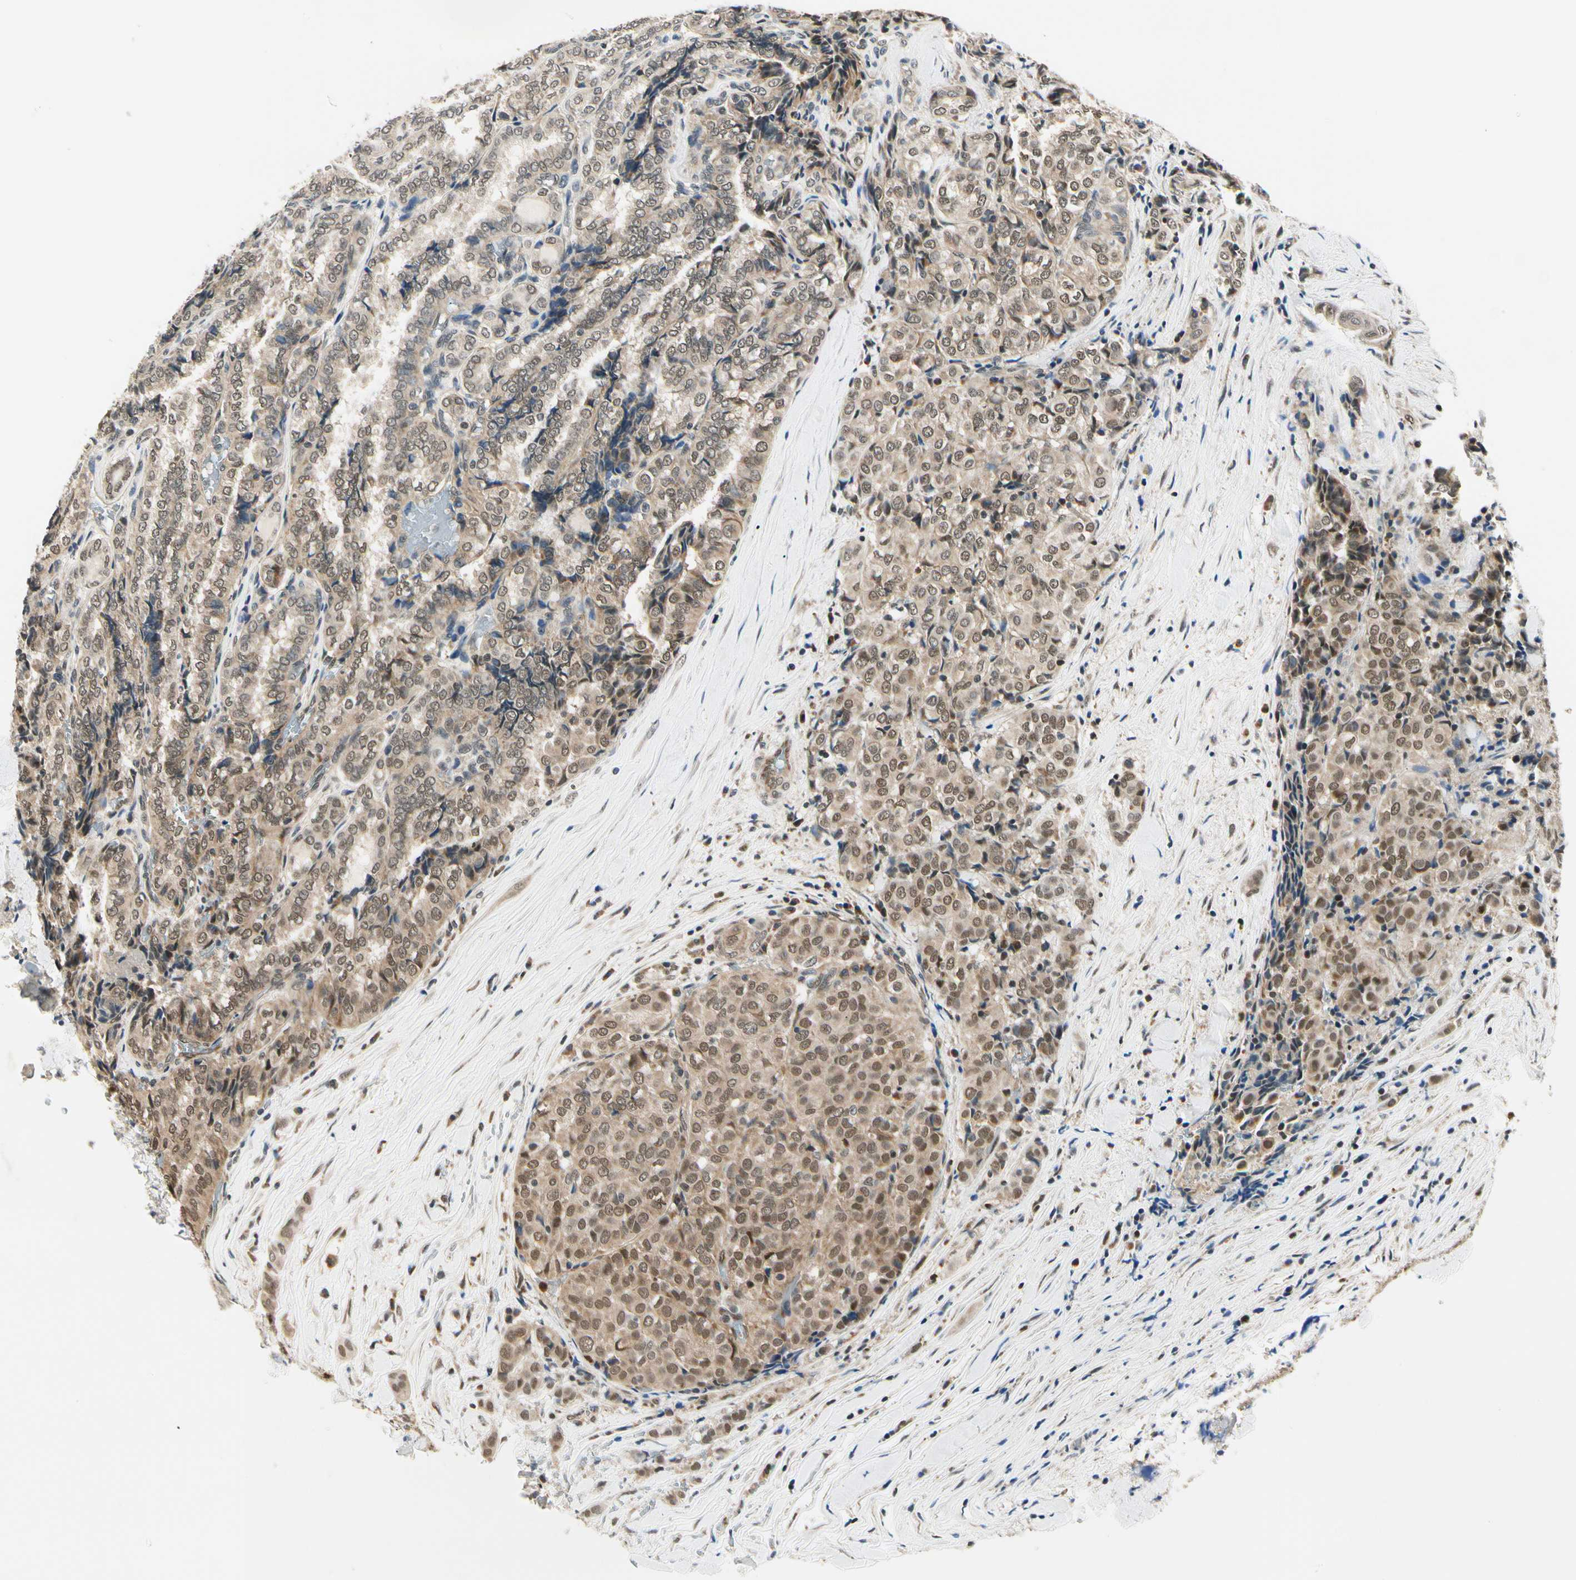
{"staining": {"intensity": "moderate", "quantity": ">75%", "location": "cytoplasmic/membranous"}, "tissue": "thyroid cancer", "cell_type": "Tumor cells", "image_type": "cancer", "snomed": [{"axis": "morphology", "description": "Normal tissue, NOS"}, {"axis": "morphology", "description": "Papillary adenocarcinoma, NOS"}, {"axis": "topography", "description": "Thyroid gland"}], "caption": "Moderate cytoplasmic/membranous protein expression is appreciated in about >75% of tumor cells in thyroid papillary adenocarcinoma.", "gene": "PDK2", "patient": {"sex": "female", "age": 30}}